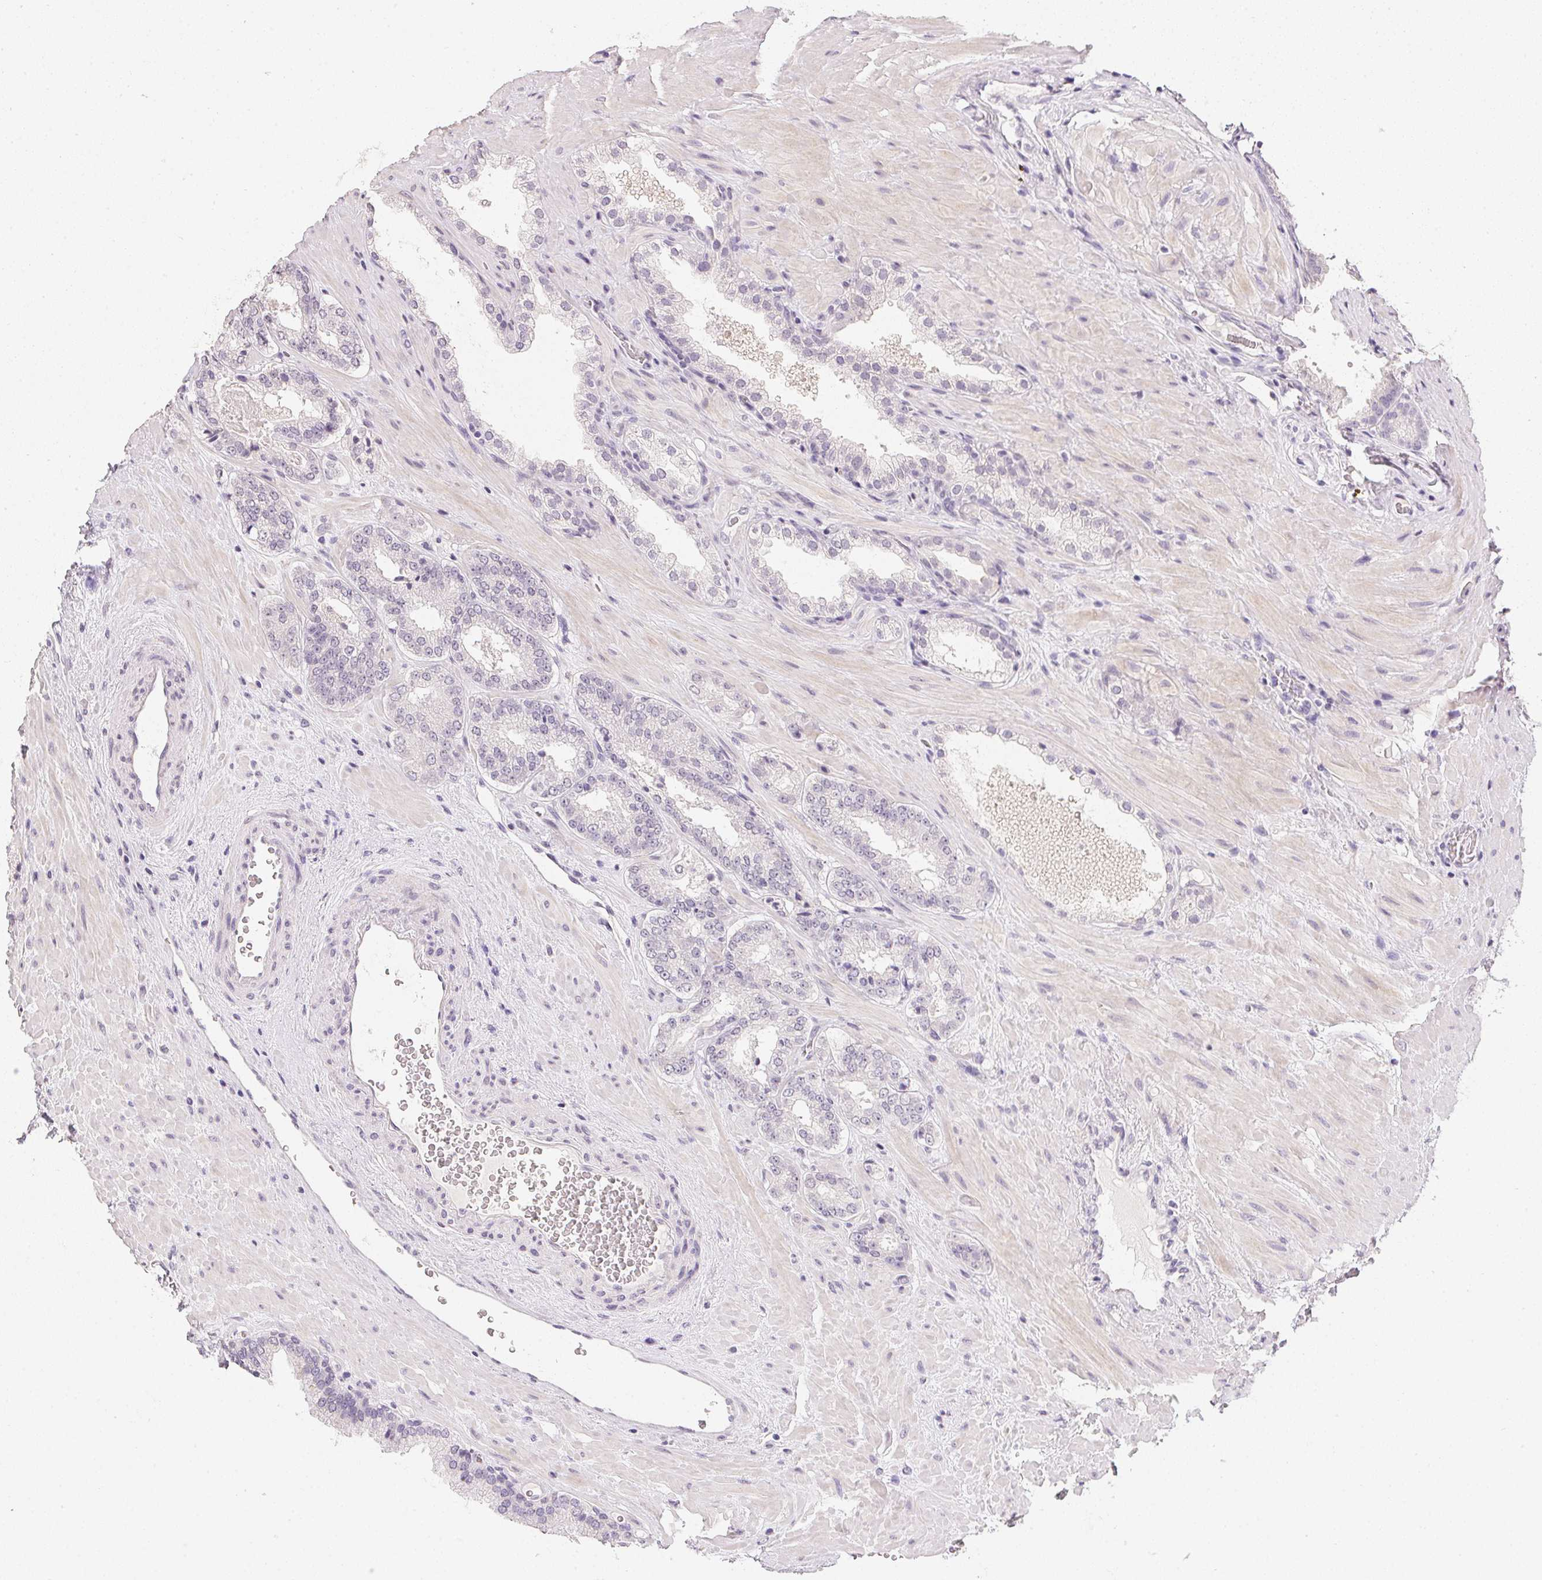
{"staining": {"intensity": "negative", "quantity": "none", "location": "none"}, "tissue": "prostate cancer", "cell_type": "Tumor cells", "image_type": "cancer", "snomed": [{"axis": "morphology", "description": "Adenocarcinoma, NOS"}, {"axis": "topography", "description": "Prostate"}], "caption": "Protein analysis of prostate adenocarcinoma shows no significant expression in tumor cells.", "gene": "PPY", "patient": {"sex": "male", "age": 63}}